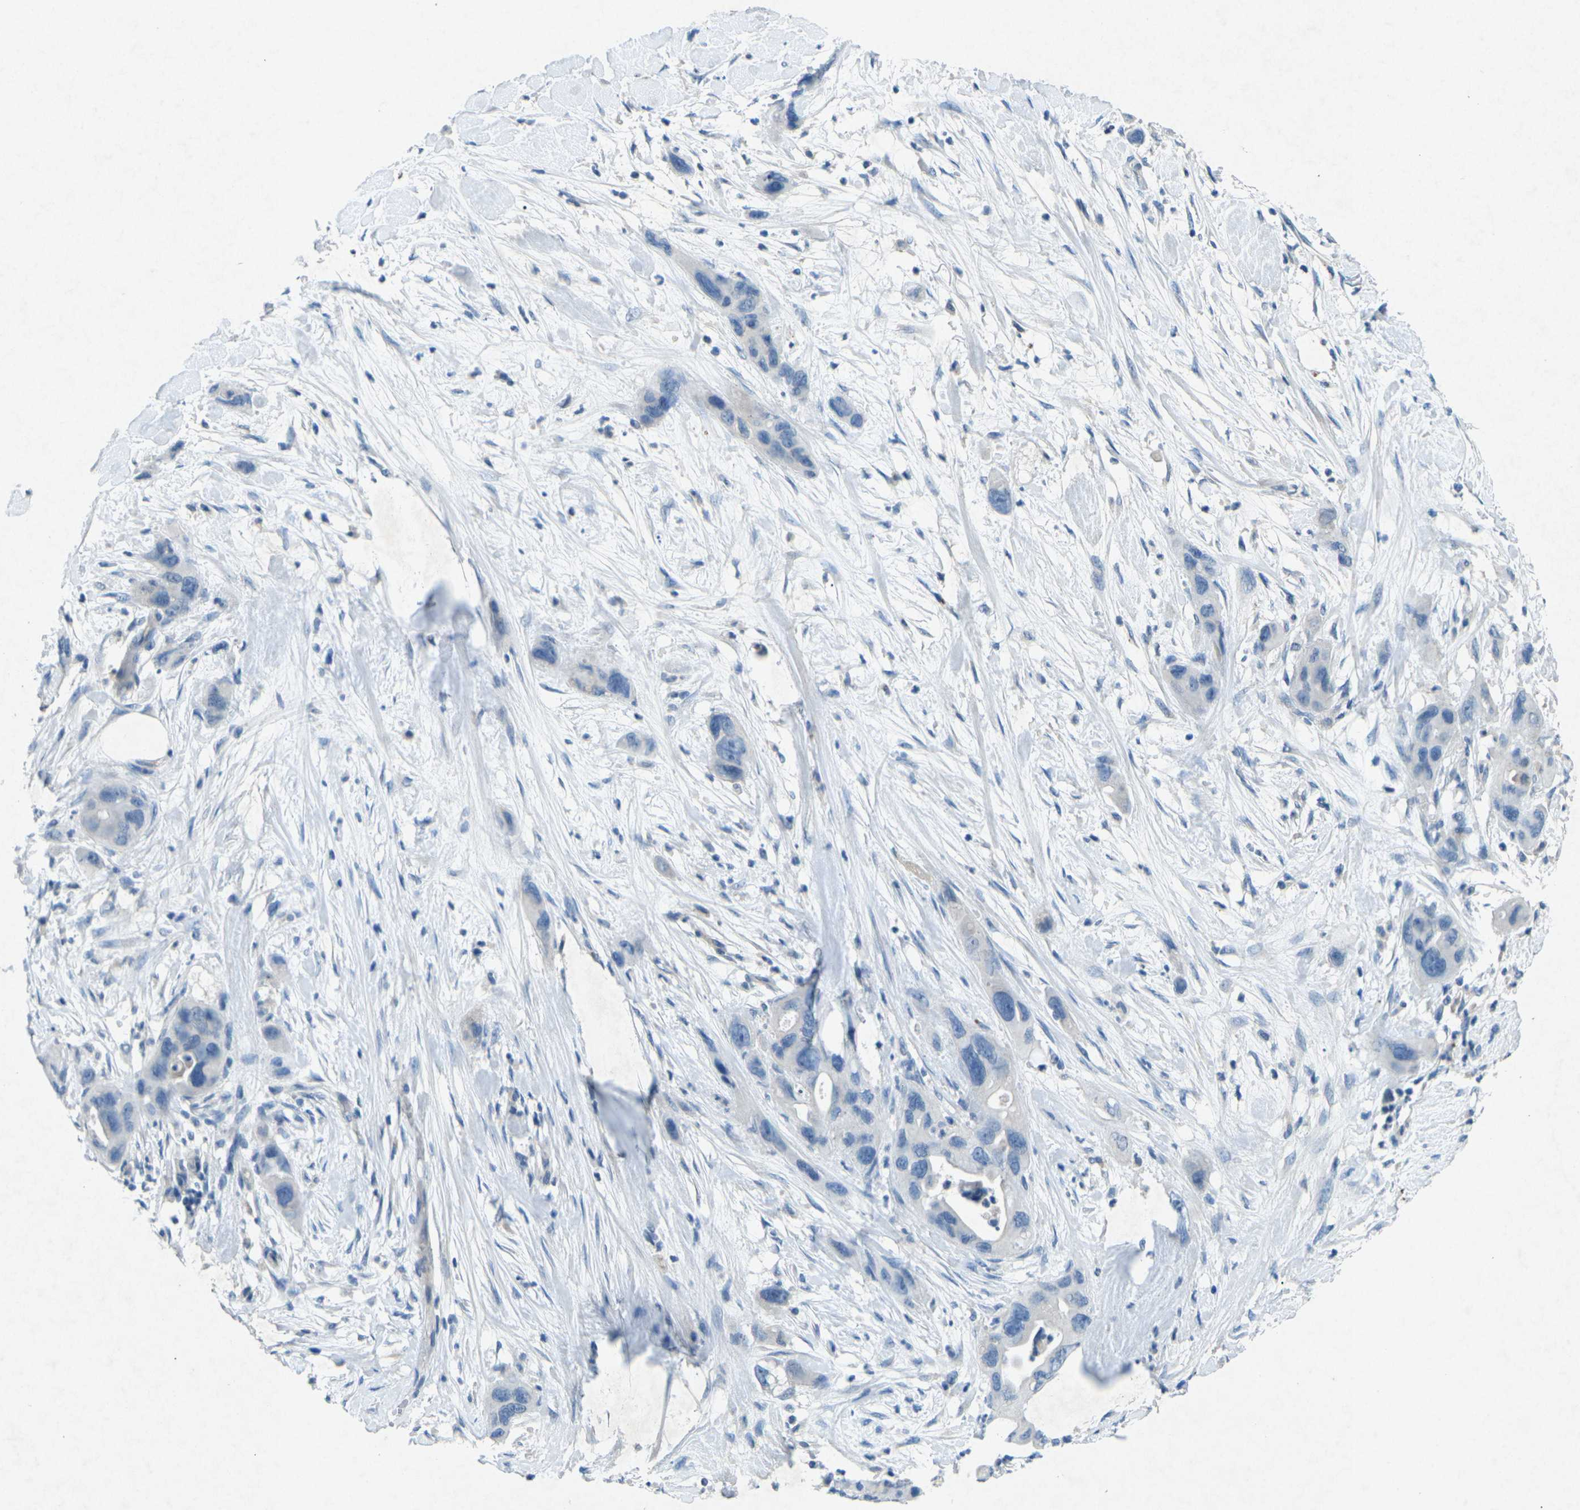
{"staining": {"intensity": "negative", "quantity": "none", "location": "none"}, "tissue": "pancreatic cancer", "cell_type": "Tumor cells", "image_type": "cancer", "snomed": [{"axis": "morphology", "description": "Adenocarcinoma, NOS"}, {"axis": "topography", "description": "Pancreas"}], "caption": "The immunohistochemistry image has no significant positivity in tumor cells of pancreatic cancer tissue.", "gene": "A1BG", "patient": {"sex": "female", "age": 71}}